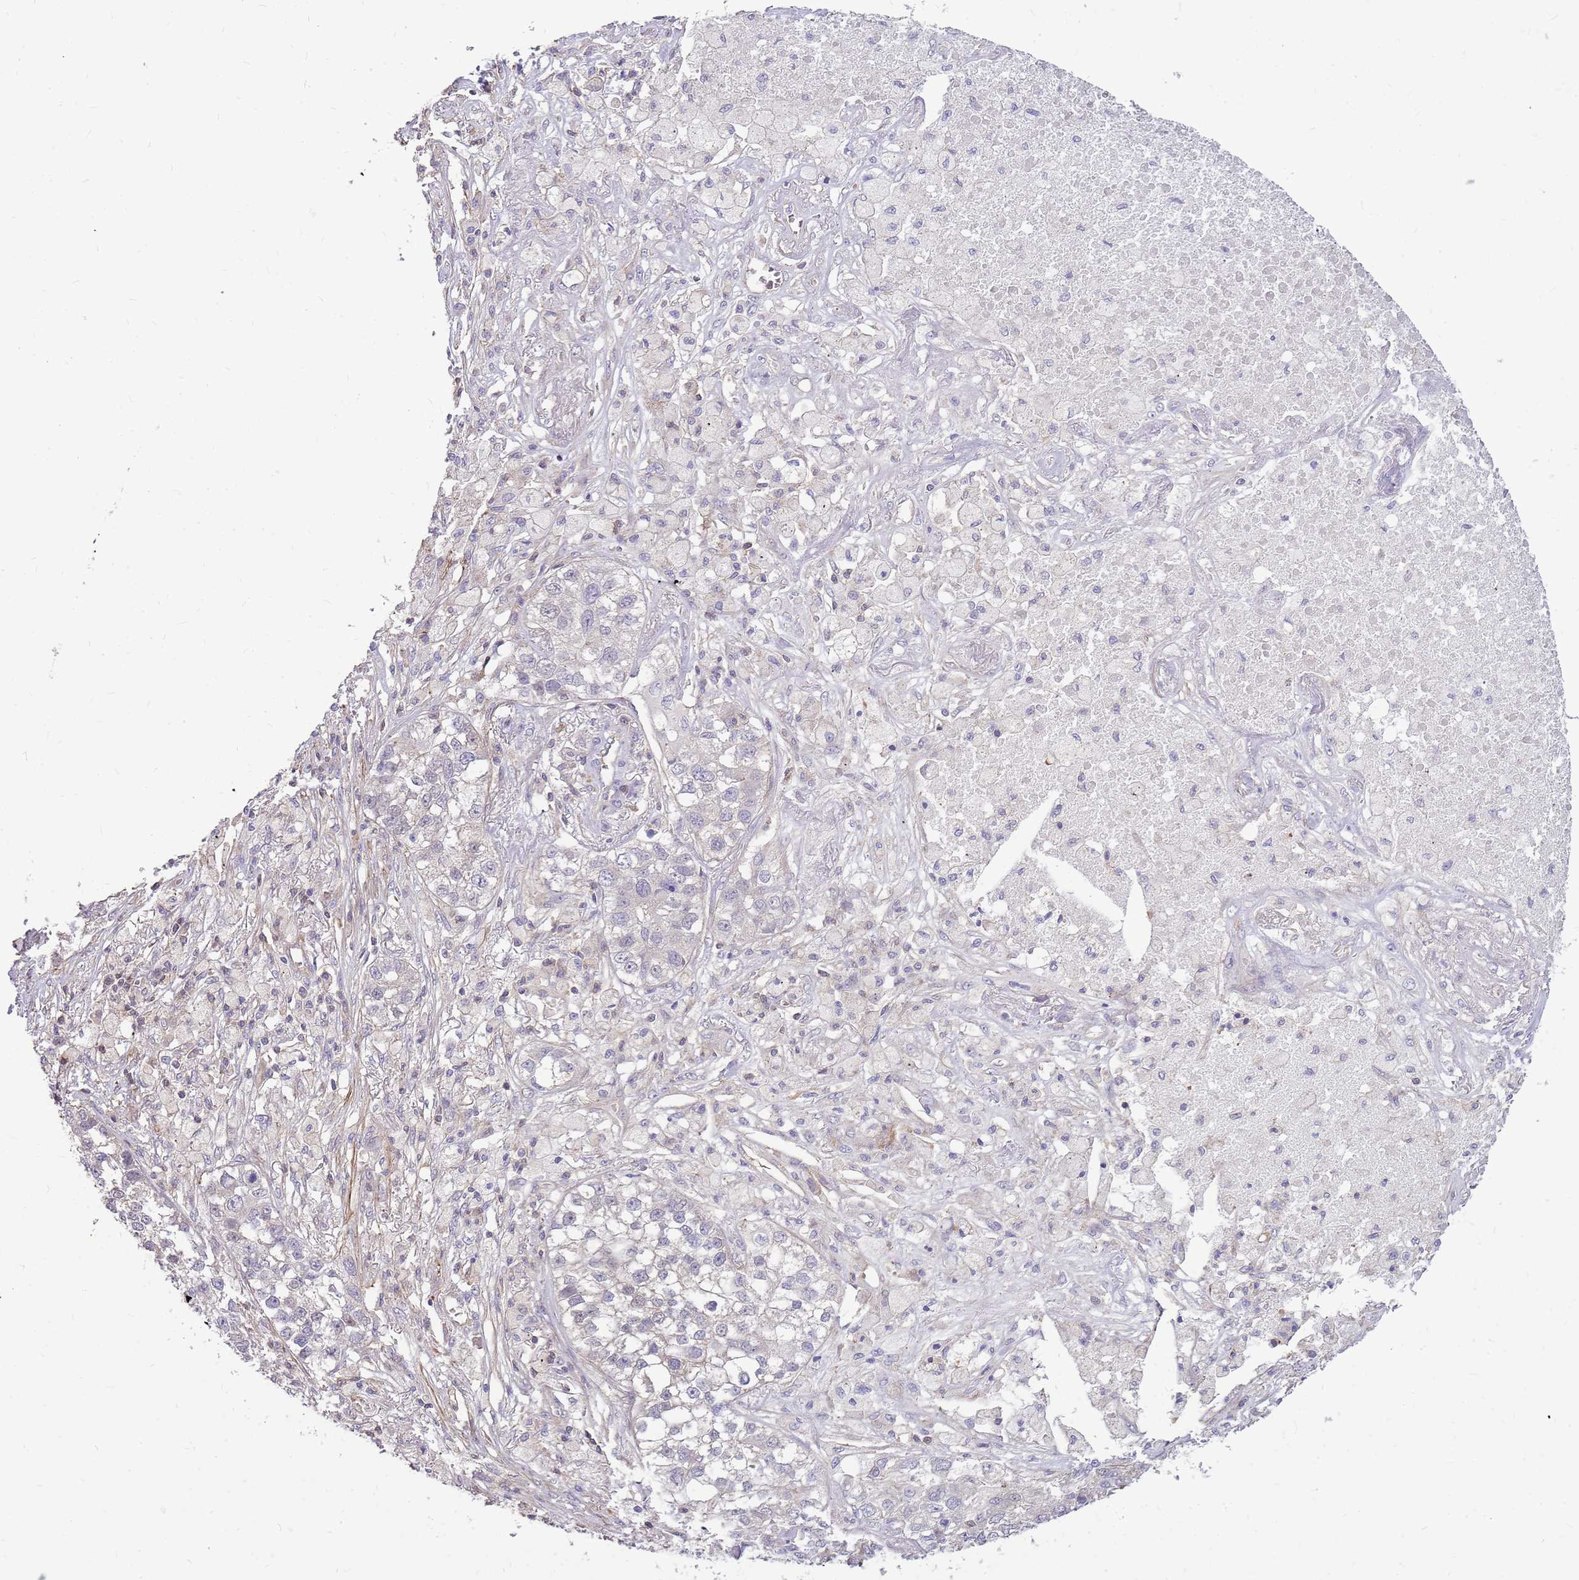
{"staining": {"intensity": "negative", "quantity": "none", "location": "none"}, "tissue": "lung cancer", "cell_type": "Tumor cells", "image_type": "cancer", "snomed": [{"axis": "morphology", "description": "Adenocarcinoma, NOS"}, {"axis": "topography", "description": "Lung"}], "caption": "High power microscopy photomicrograph of an IHC micrograph of lung cancer (adenocarcinoma), revealing no significant positivity in tumor cells.", "gene": "MVD", "patient": {"sex": "male", "age": 49}}